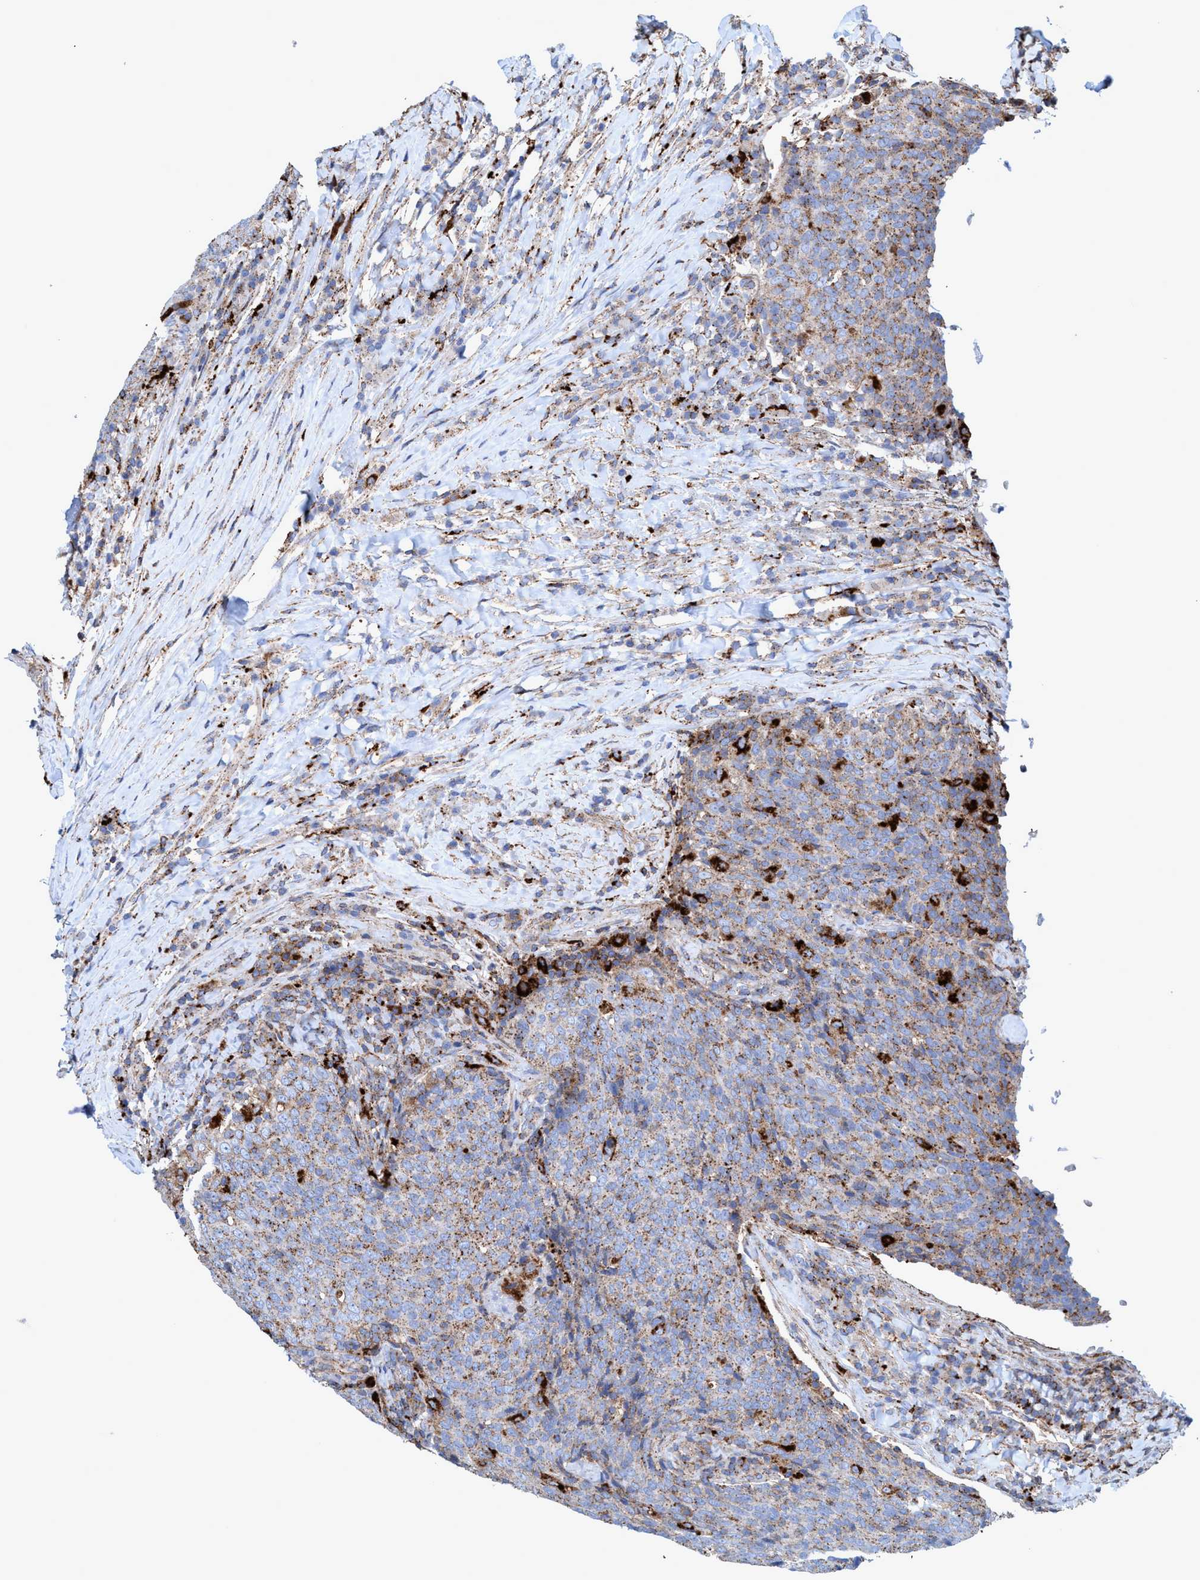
{"staining": {"intensity": "moderate", "quantity": ">75%", "location": "cytoplasmic/membranous"}, "tissue": "head and neck cancer", "cell_type": "Tumor cells", "image_type": "cancer", "snomed": [{"axis": "morphology", "description": "Squamous cell carcinoma, NOS"}, {"axis": "morphology", "description": "Squamous cell carcinoma, metastatic, NOS"}, {"axis": "topography", "description": "Lymph node"}, {"axis": "topography", "description": "Head-Neck"}], "caption": "Protein staining displays moderate cytoplasmic/membranous expression in approximately >75% of tumor cells in metastatic squamous cell carcinoma (head and neck). Nuclei are stained in blue.", "gene": "TRIM65", "patient": {"sex": "male", "age": 62}}